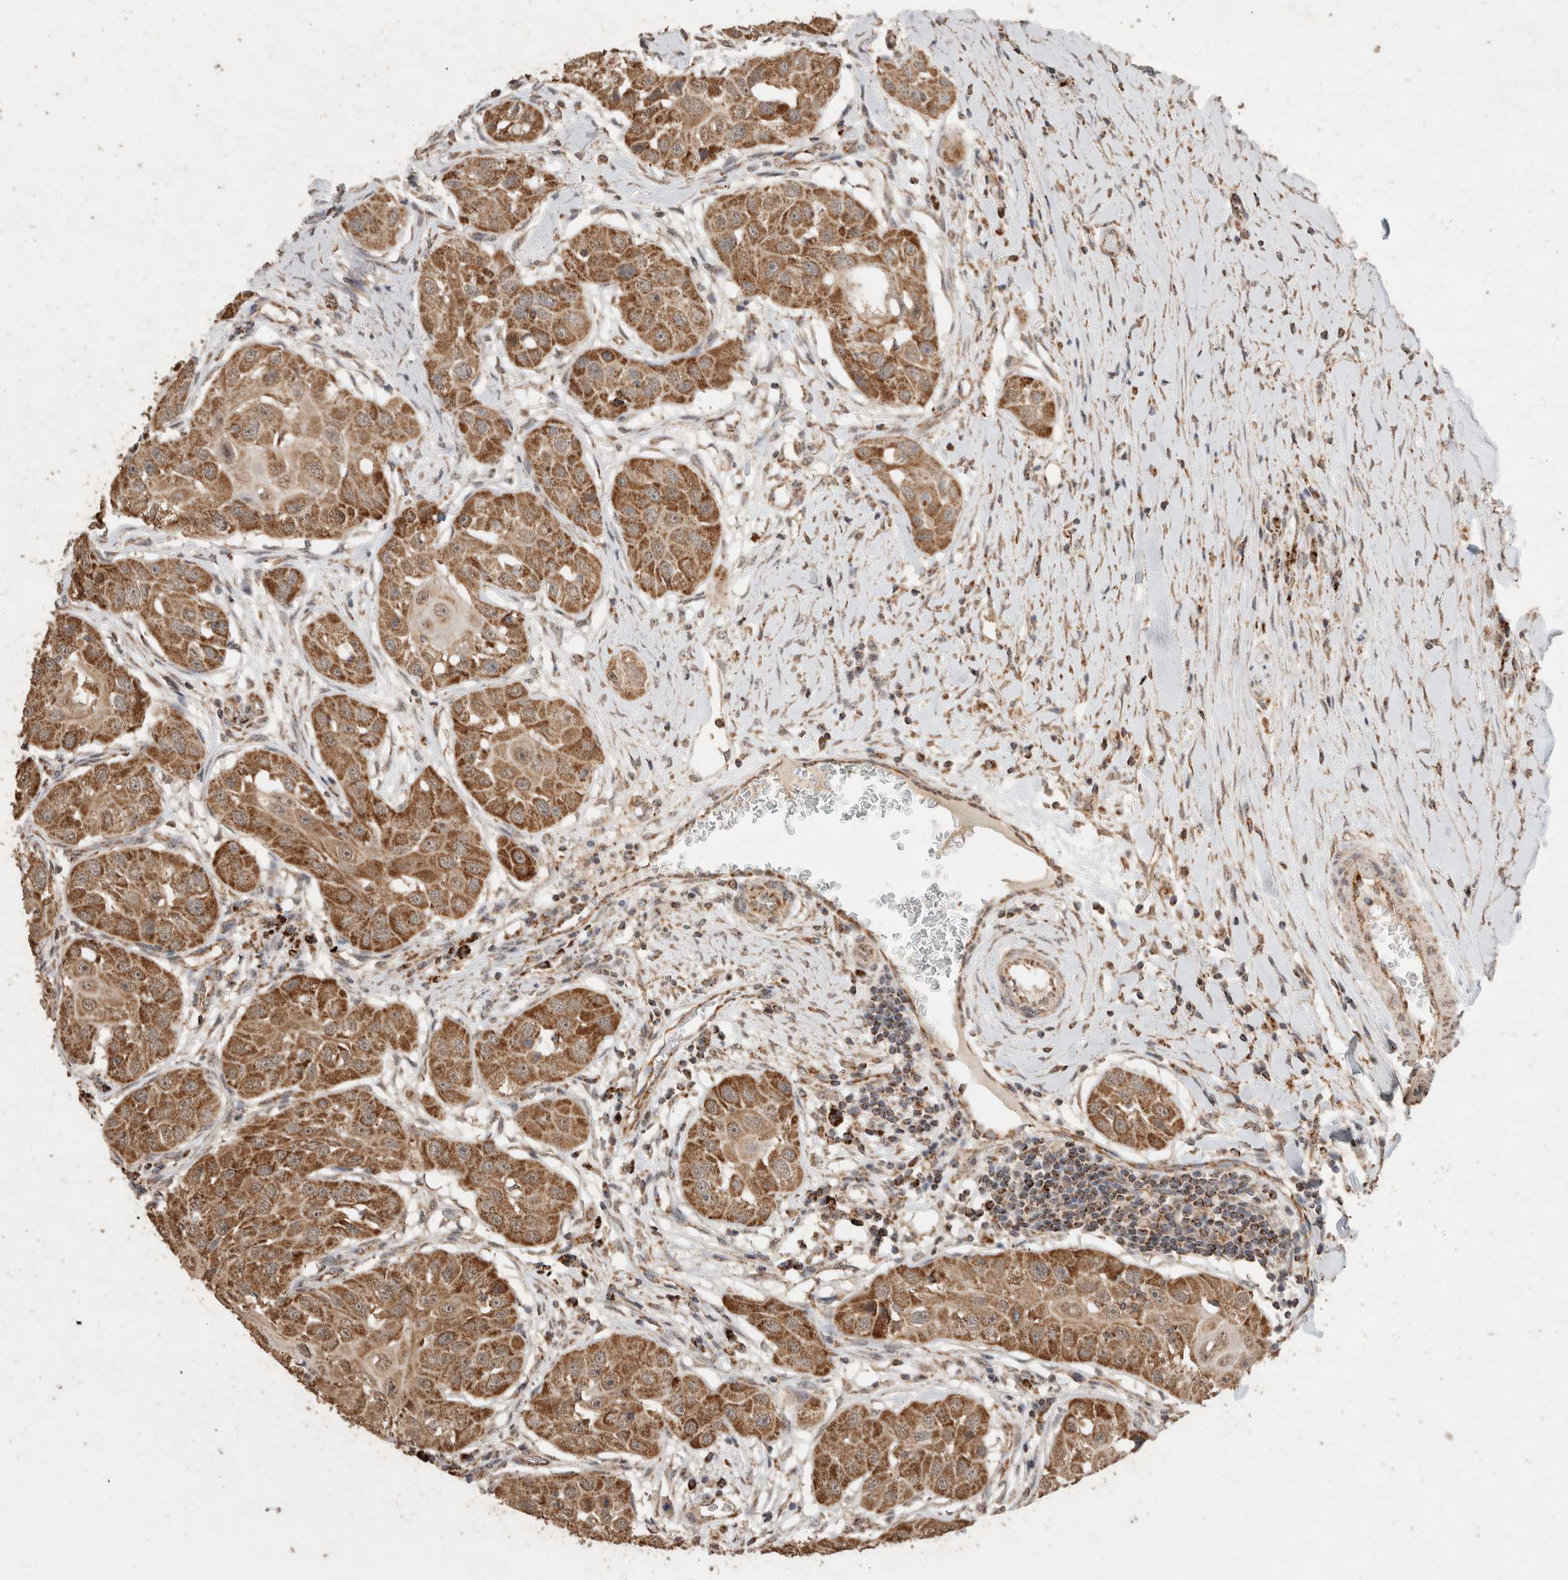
{"staining": {"intensity": "moderate", "quantity": ">75%", "location": "cytoplasmic/membranous"}, "tissue": "head and neck cancer", "cell_type": "Tumor cells", "image_type": "cancer", "snomed": [{"axis": "morphology", "description": "Normal tissue, NOS"}, {"axis": "morphology", "description": "Squamous cell carcinoma, NOS"}, {"axis": "topography", "description": "Skeletal muscle"}, {"axis": "topography", "description": "Head-Neck"}], "caption": "Immunohistochemical staining of human head and neck cancer (squamous cell carcinoma) demonstrates medium levels of moderate cytoplasmic/membranous staining in approximately >75% of tumor cells.", "gene": "ACADM", "patient": {"sex": "male", "age": 51}}